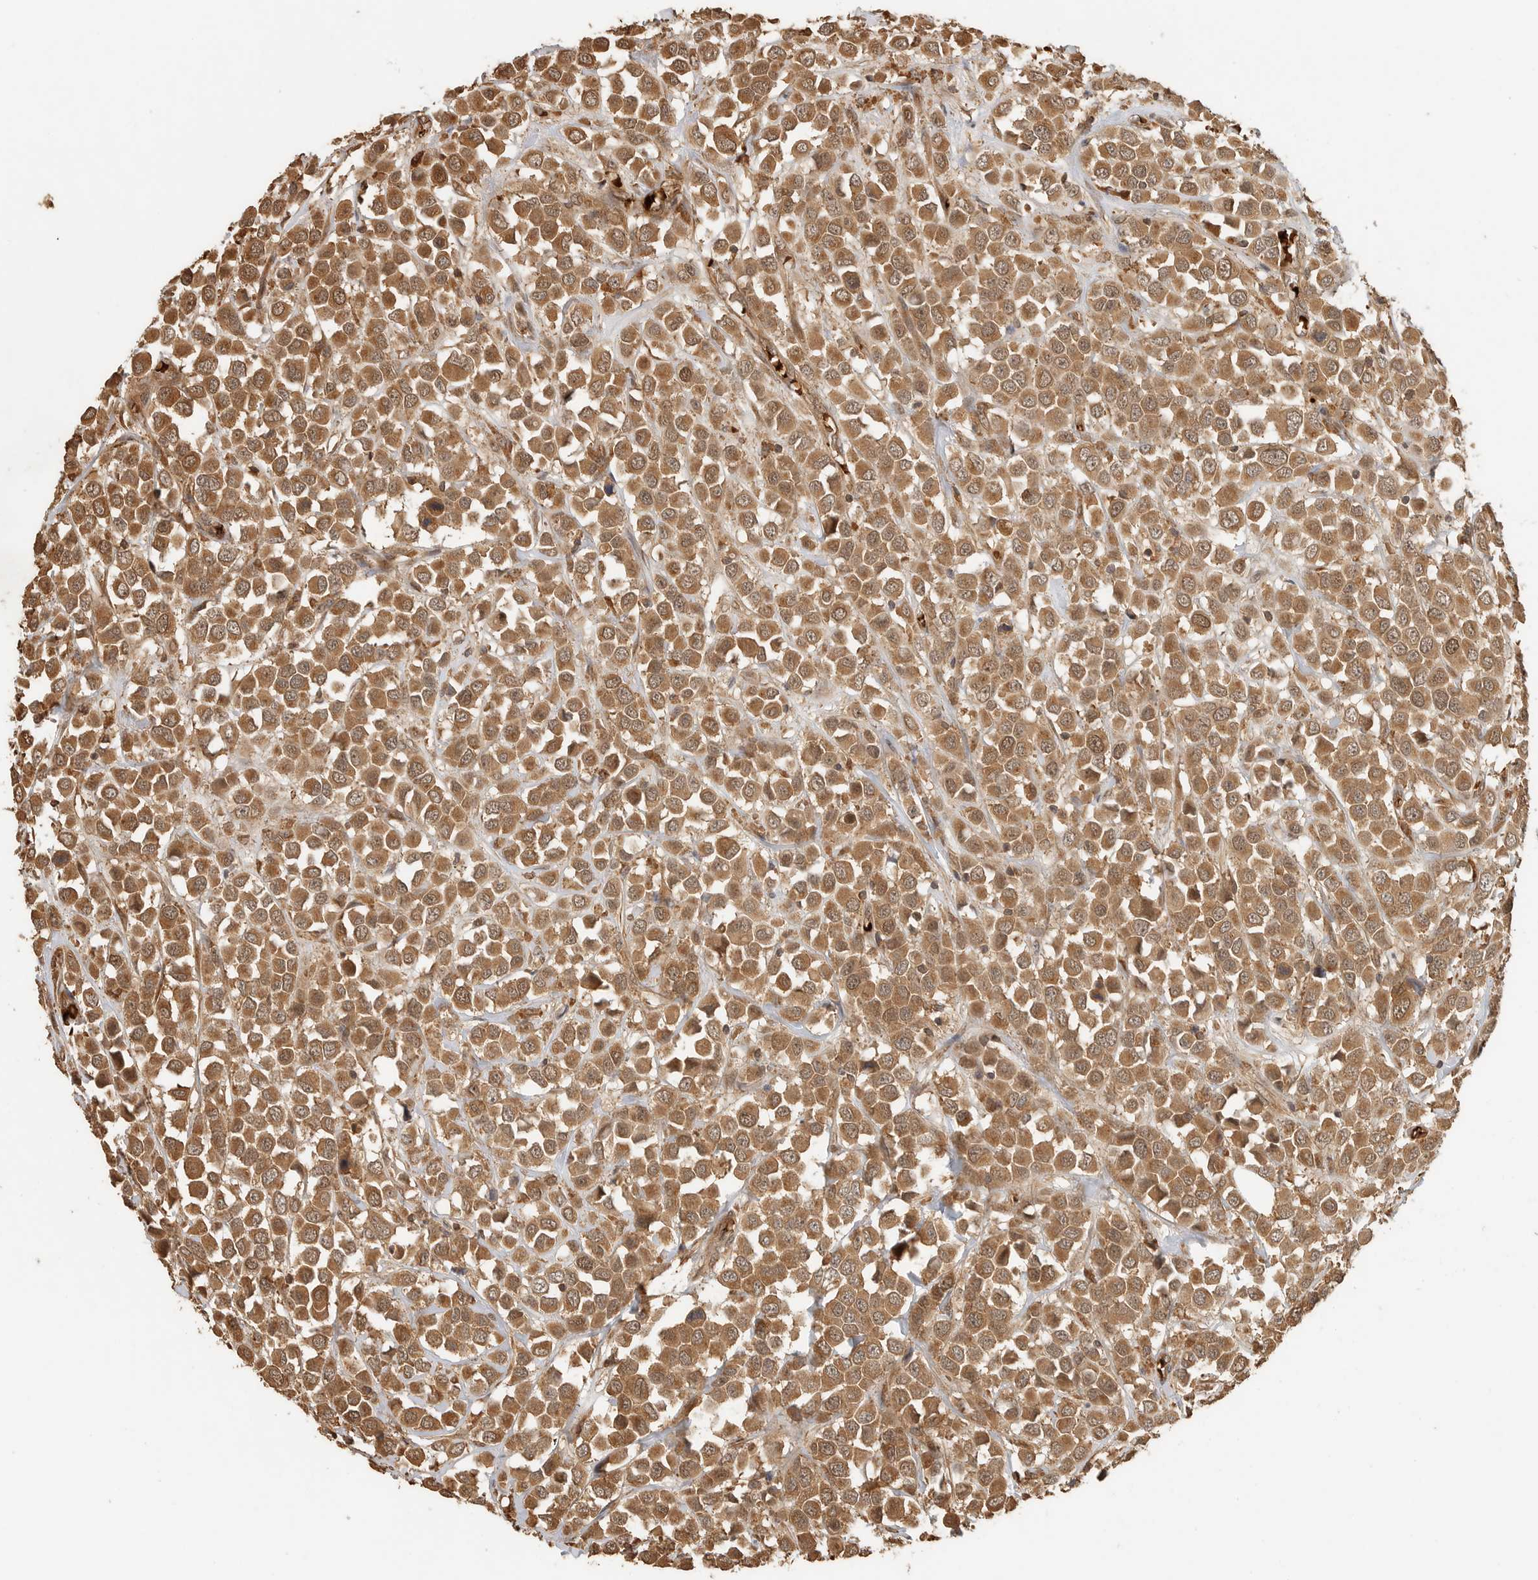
{"staining": {"intensity": "moderate", "quantity": ">75%", "location": "cytoplasmic/membranous"}, "tissue": "breast cancer", "cell_type": "Tumor cells", "image_type": "cancer", "snomed": [{"axis": "morphology", "description": "Duct carcinoma"}, {"axis": "topography", "description": "Breast"}], "caption": "Brown immunohistochemical staining in human breast cancer (invasive ductal carcinoma) exhibits moderate cytoplasmic/membranous staining in approximately >75% of tumor cells.", "gene": "OTUD6B", "patient": {"sex": "female", "age": 61}}